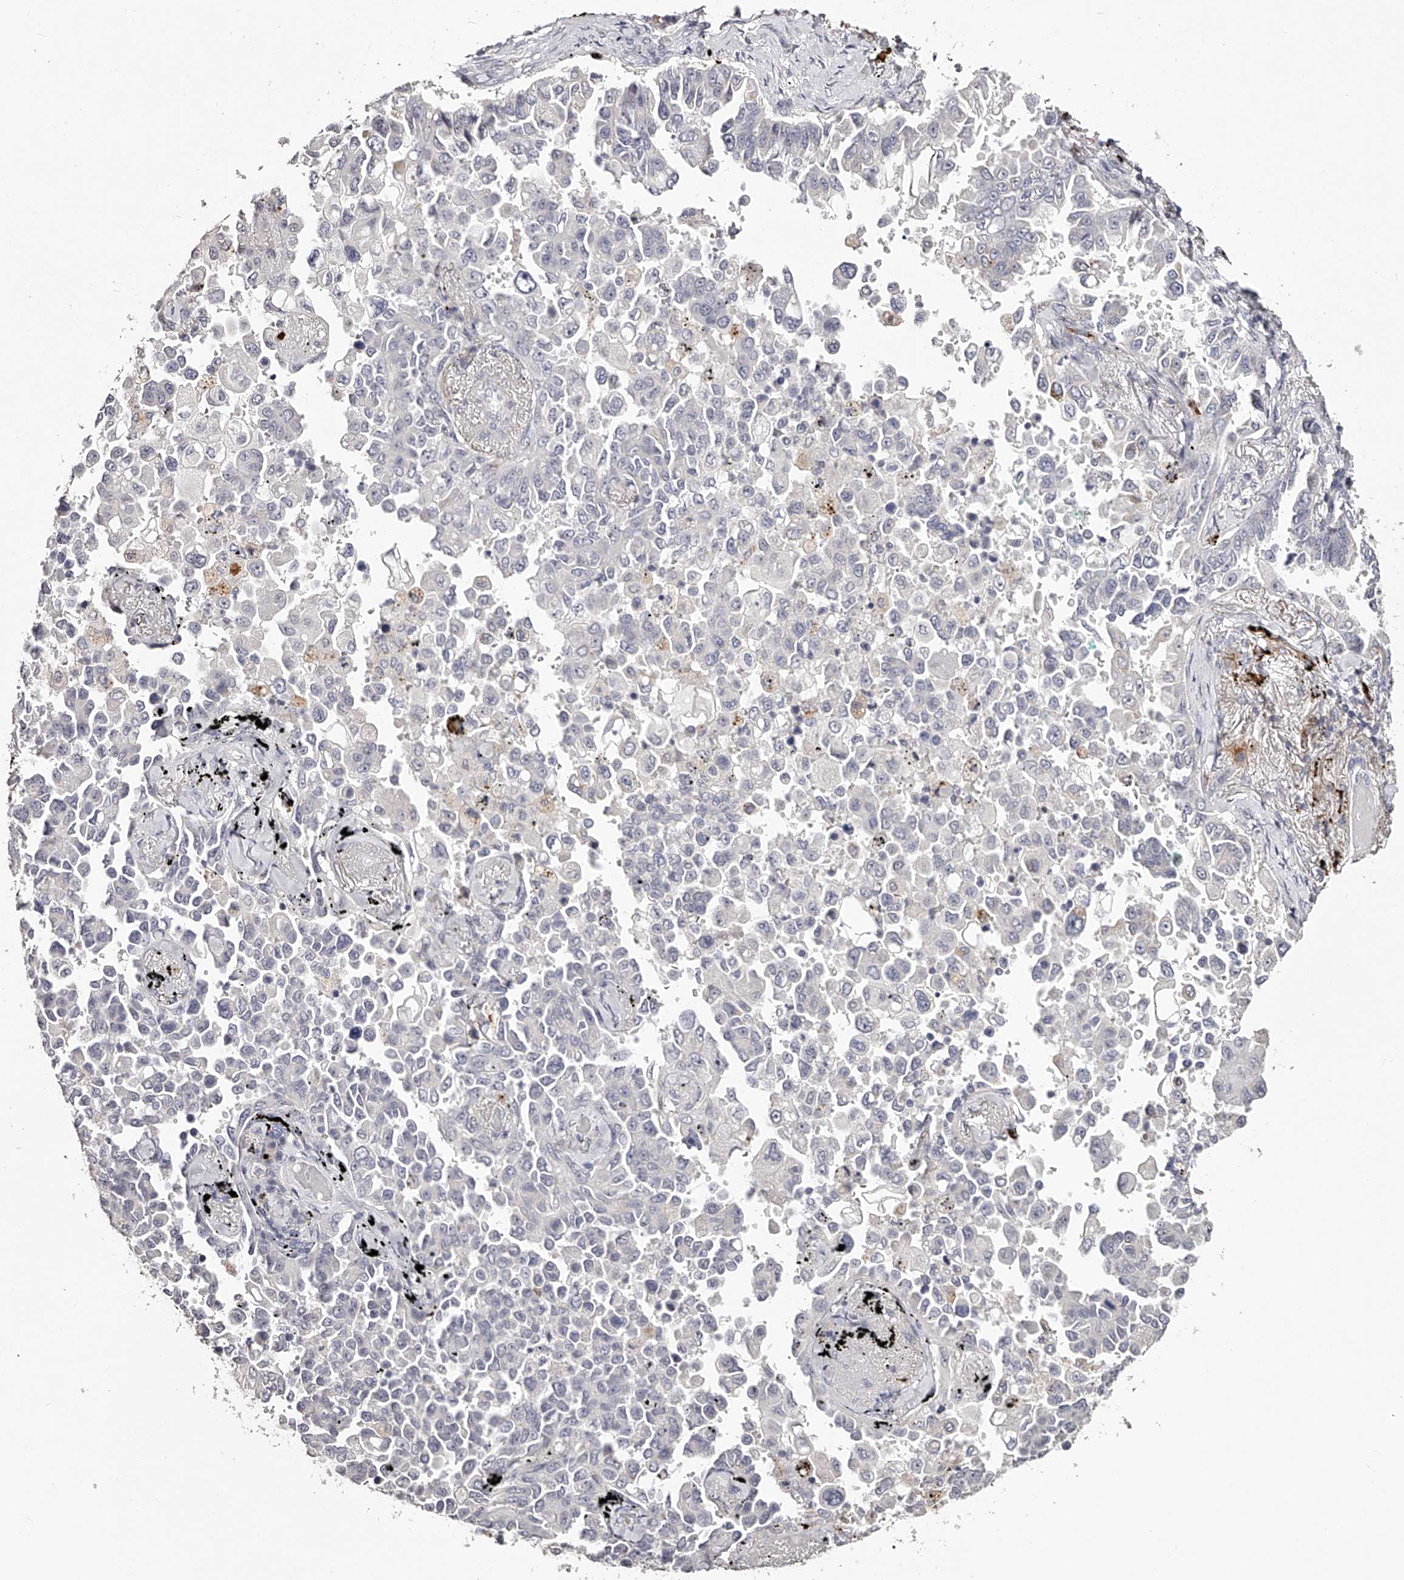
{"staining": {"intensity": "negative", "quantity": "none", "location": "none"}, "tissue": "lung cancer", "cell_type": "Tumor cells", "image_type": "cancer", "snomed": [{"axis": "morphology", "description": "Adenocarcinoma, NOS"}, {"axis": "topography", "description": "Lung"}], "caption": "Protein analysis of lung cancer reveals no significant staining in tumor cells.", "gene": "SLC35D3", "patient": {"sex": "female", "age": 67}}